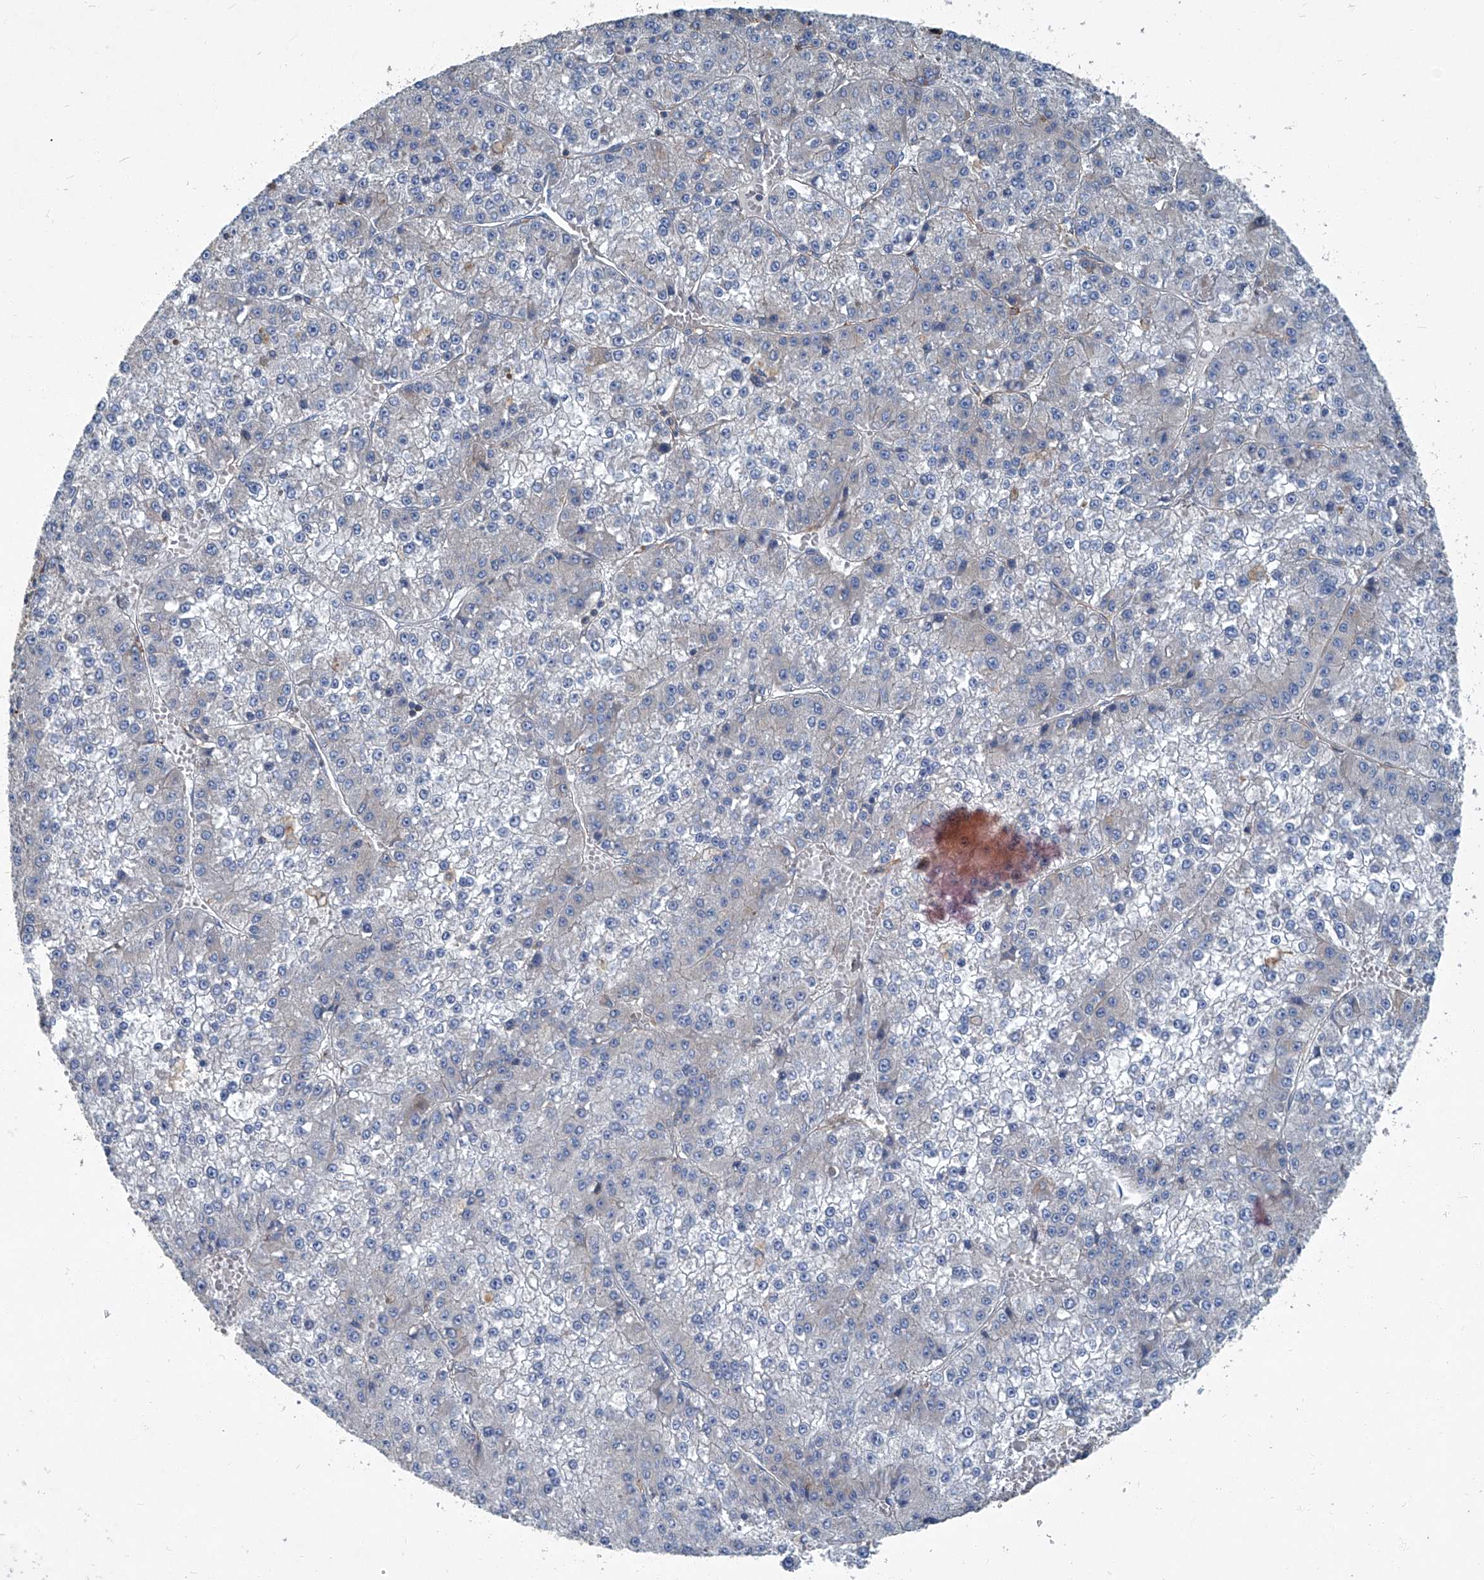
{"staining": {"intensity": "negative", "quantity": "none", "location": "none"}, "tissue": "liver cancer", "cell_type": "Tumor cells", "image_type": "cancer", "snomed": [{"axis": "morphology", "description": "Carcinoma, Hepatocellular, NOS"}, {"axis": "topography", "description": "Liver"}], "caption": "The photomicrograph demonstrates no staining of tumor cells in liver cancer (hepatocellular carcinoma).", "gene": "PIGH", "patient": {"sex": "female", "age": 73}}